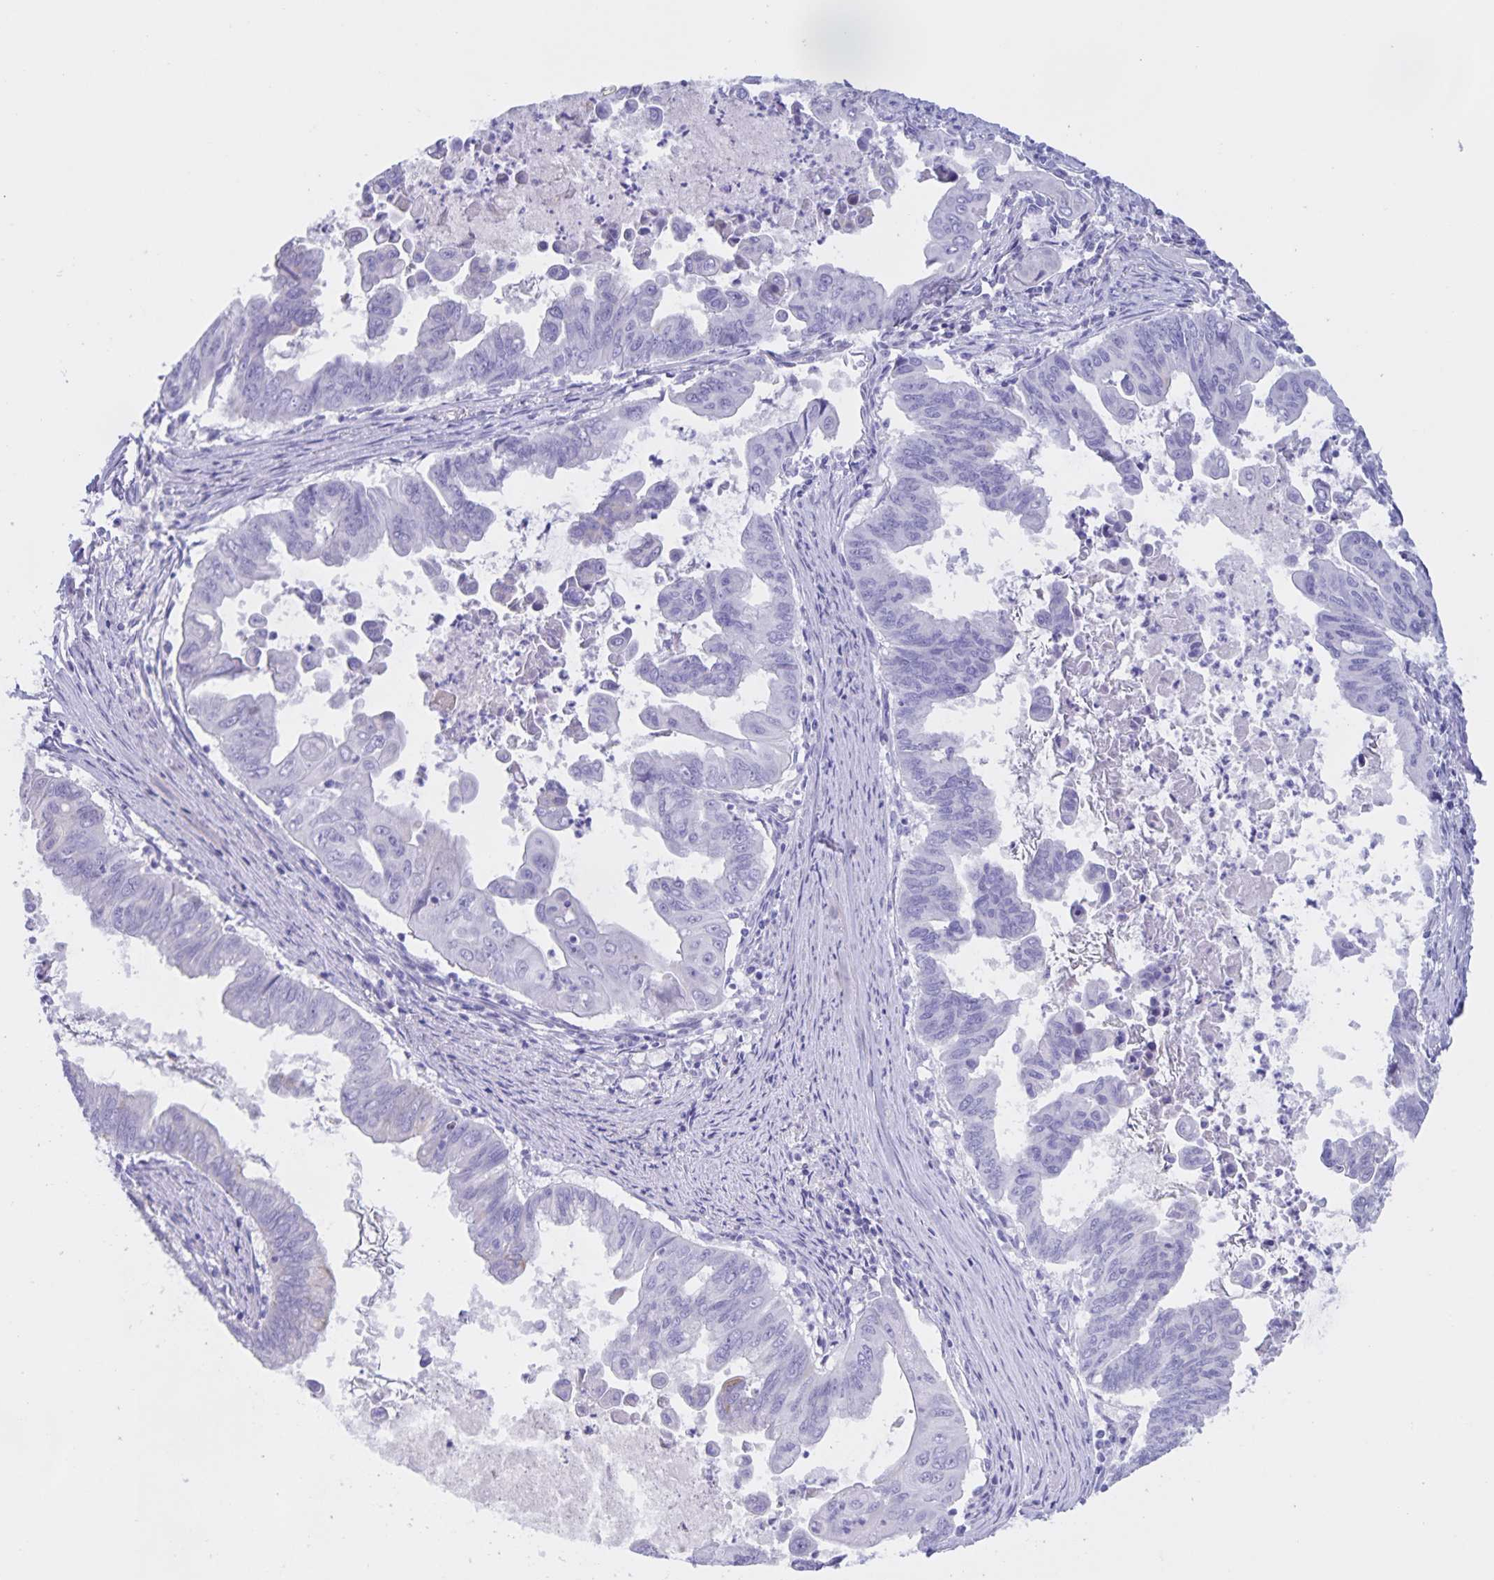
{"staining": {"intensity": "negative", "quantity": "none", "location": "none"}, "tissue": "stomach cancer", "cell_type": "Tumor cells", "image_type": "cancer", "snomed": [{"axis": "morphology", "description": "Adenocarcinoma, NOS"}, {"axis": "topography", "description": "Stomach, upper"}], "caption": "An immunohistochemistry (IHC) histopathology image of stomach cancer is shown. There is no staining in tumor cells of stomach cancer. (IHC, brightfield microscopy, high magnification).", "gene": "CATSPER4", "patient": {"sex": "male", "age": 80}}